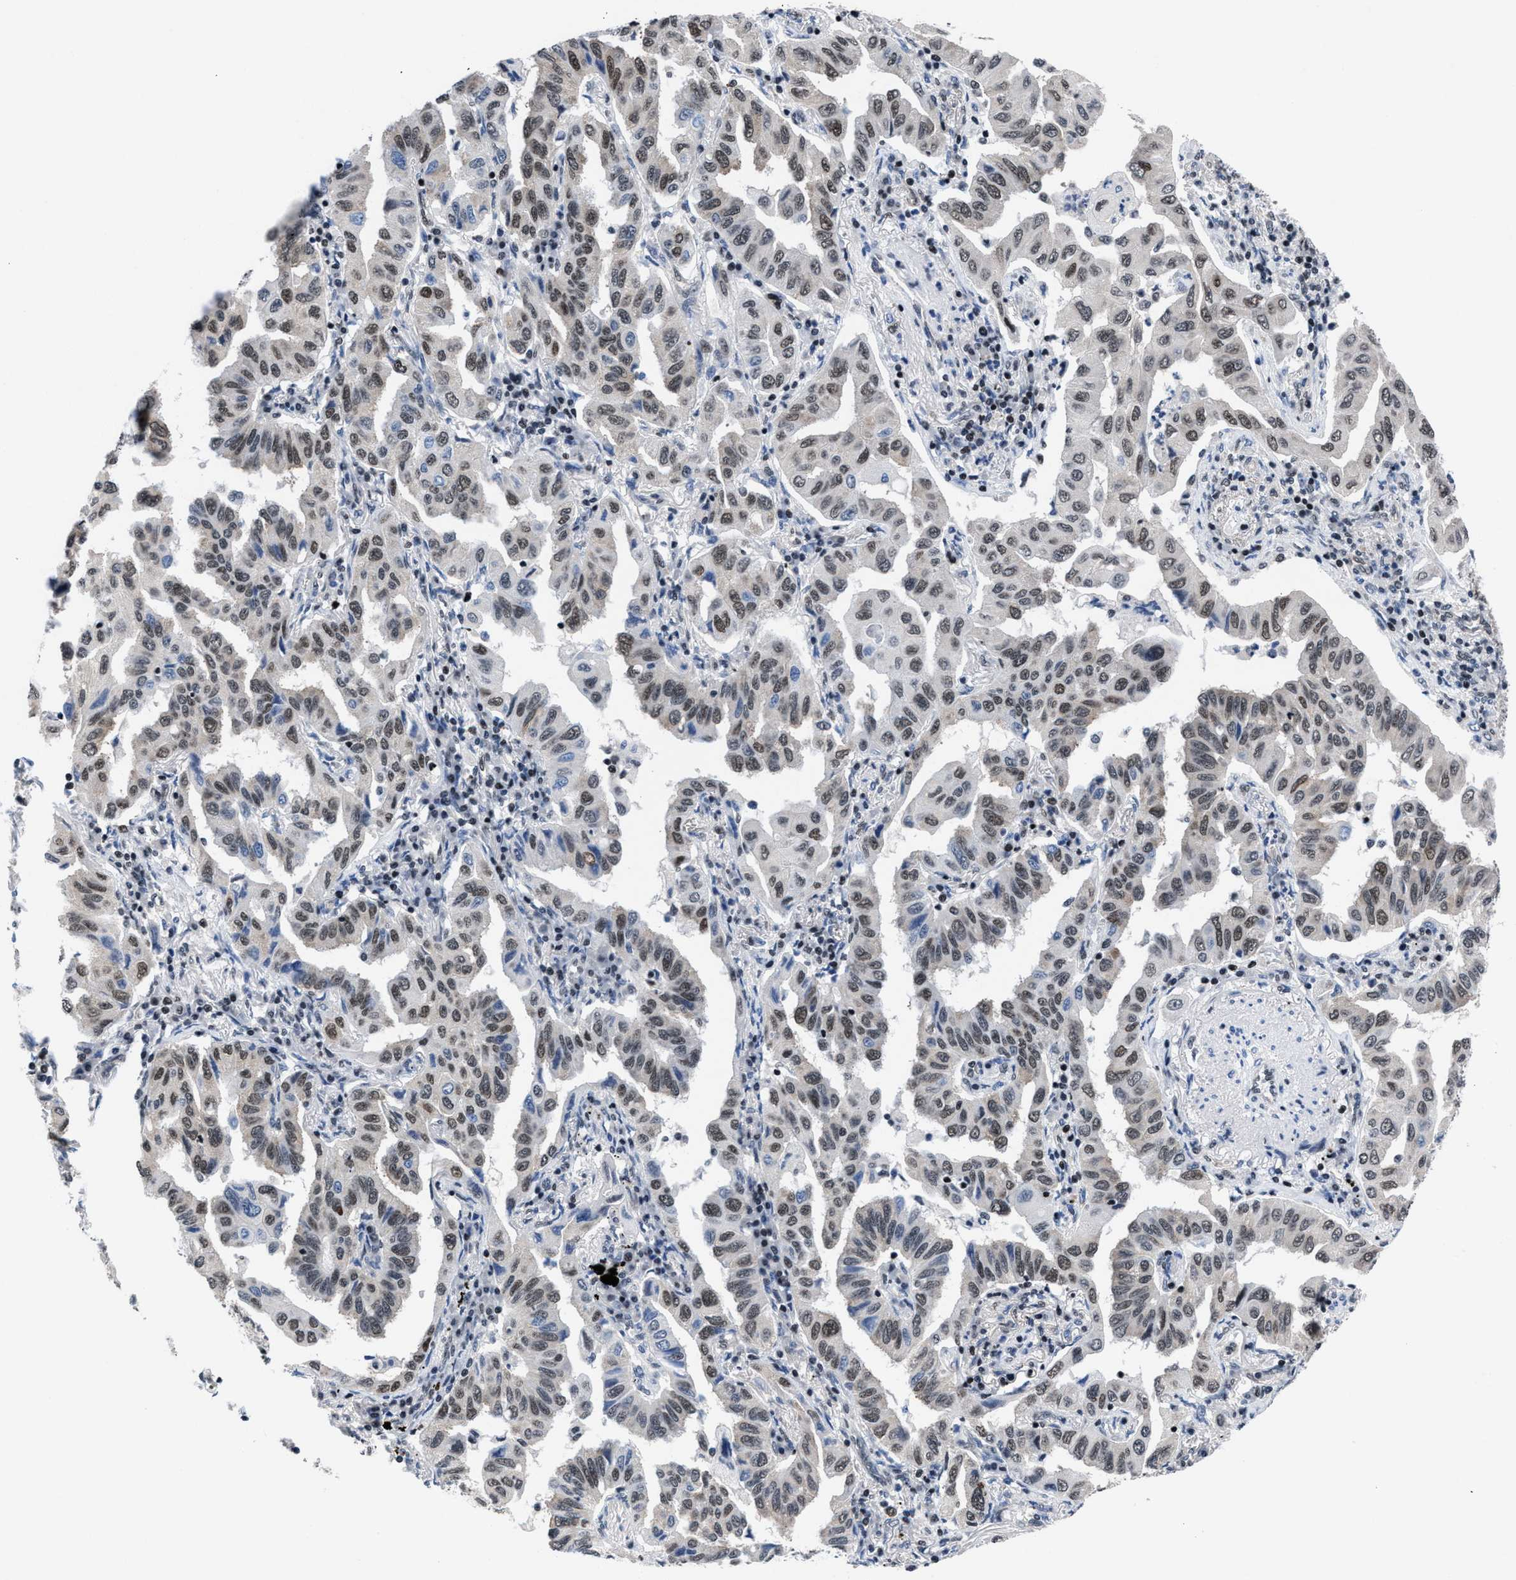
{"staining": {"intensity": "weak", "quantity": ">75%", "location": "nuclear"}, "tissue": "lung cancer", "cell_type": "Tumor cells", "image_type": "cancer", "snomed": [{"axis": "morphology", "description": "Adenocarcinoma, NOS"}, {"axis": "topography", "description": "Lung"}], "caption": "Immunohistochemistry photomicrograph of neoplastic tissue: adenocarcinoma (lung) stained using IHC reveals low levels of weak protein expression localized specifically in the nuclear of tumor cells, appearing as a nuclear brown color.", "gene": "WDR81", "patient": {"sex": "female", "age": 65}}